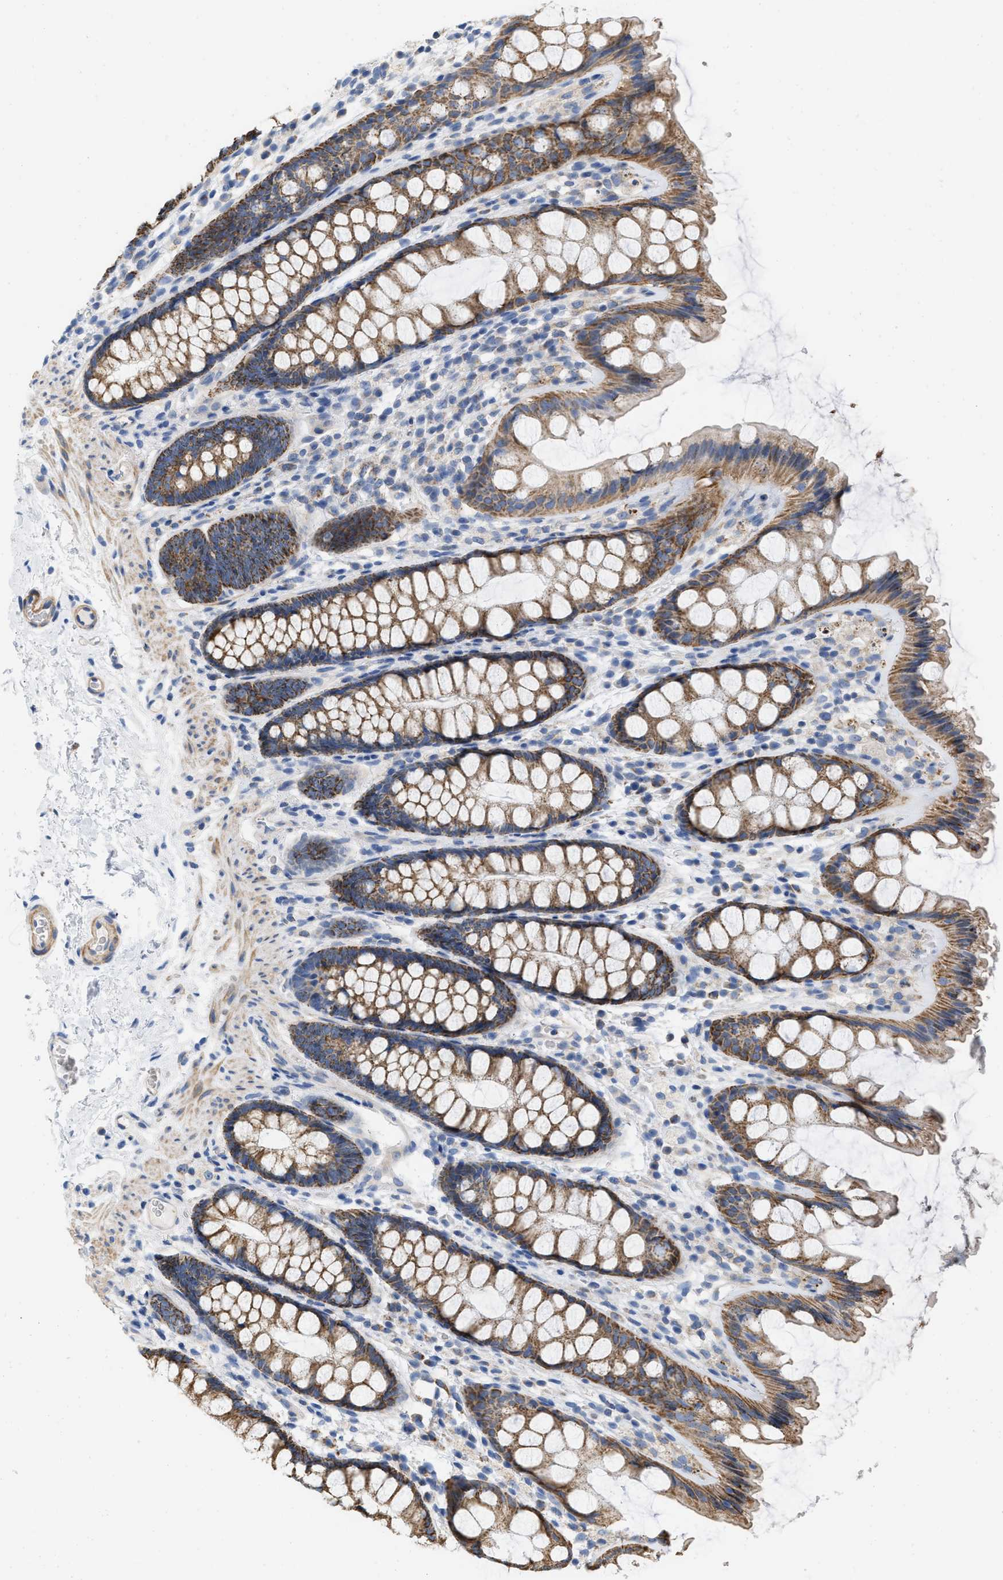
{"staining": {"intensity": "moderate", "quantity": ">75%", "location": "cytoplasmic/membranous"}, "tissue": "colon", "cell_type": "Endothelial cells", "image_type": "normal", "snomed": [{"axis": "morphology", "description": "Normal tissue, NOS"}, {"axis": "topography", "description": "Colon"}], "caption": "DAB immunohistochemical staining of normal colon demonstrates moderate cytoplasmic/membranous protein positivity in approximately >75% of endothelial cells.", "gene": "GRB10", "patient": {"sex": "female", "age": 56}}